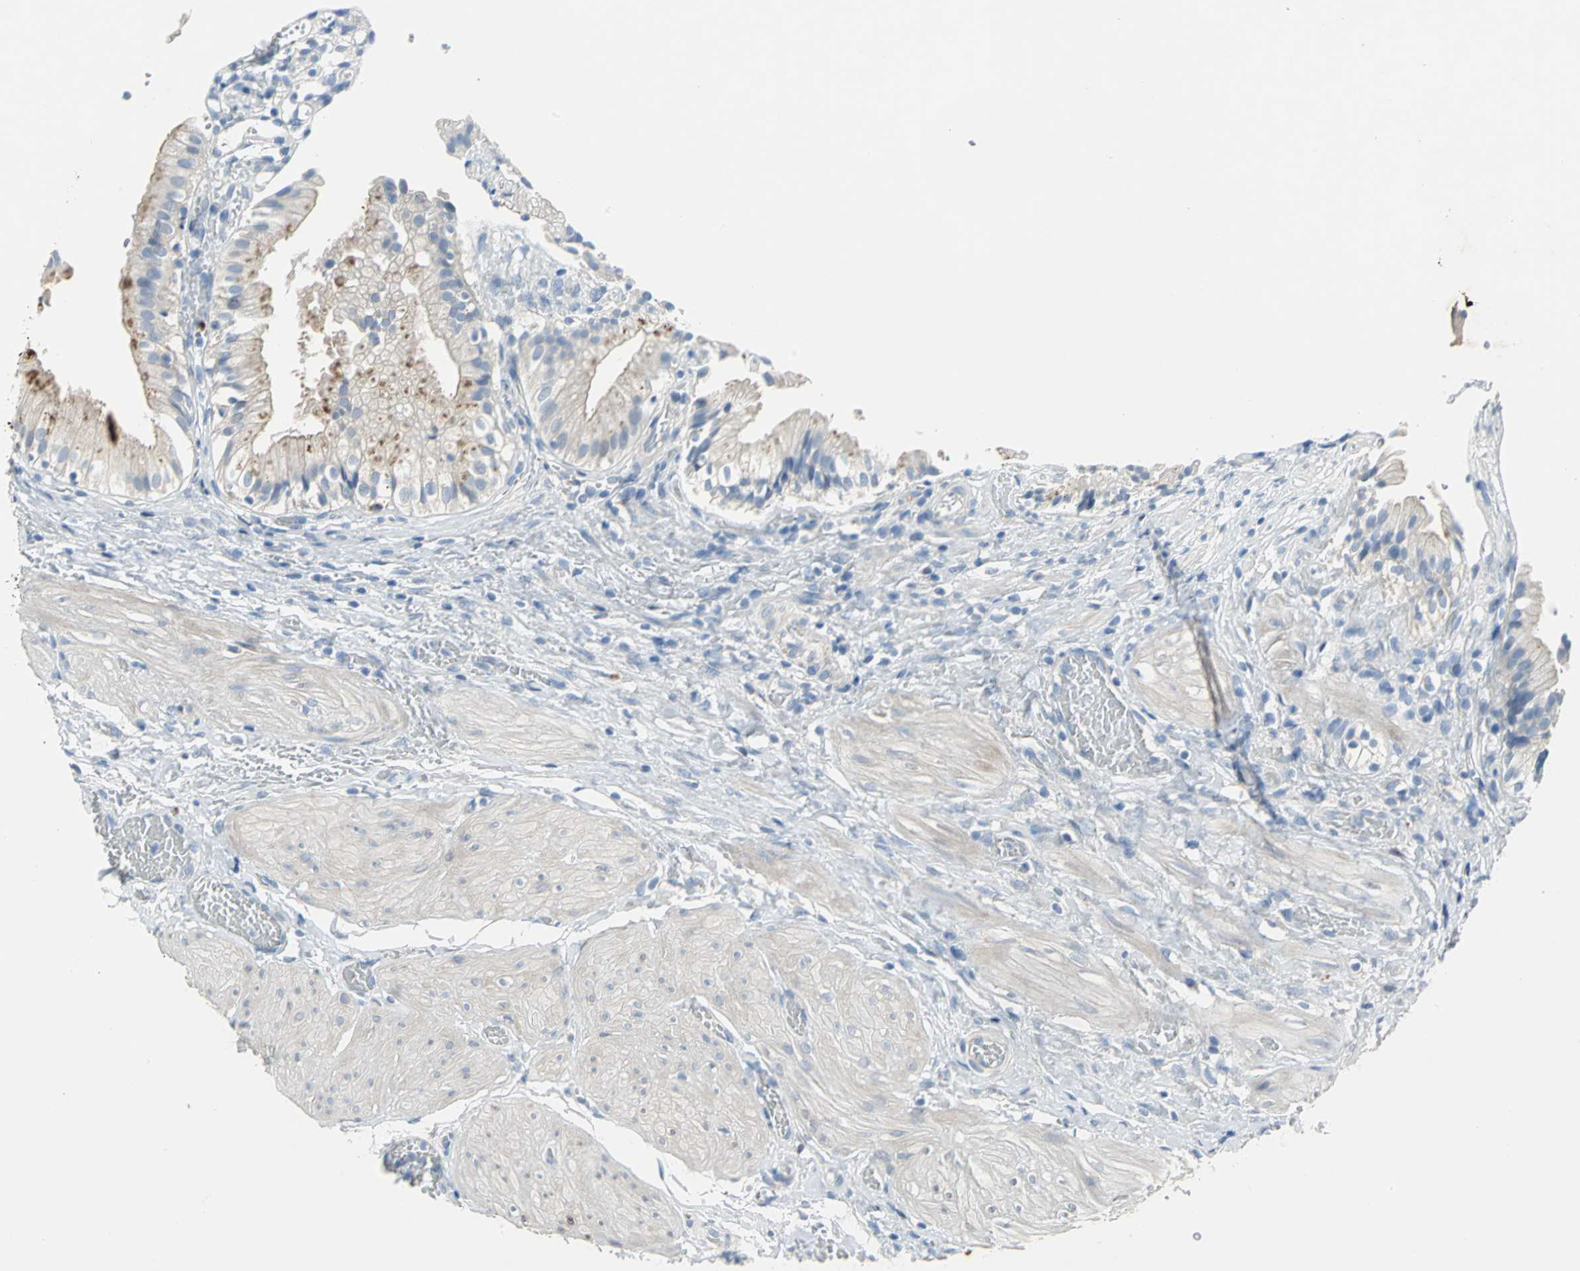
{"staining": {"intensity": "weak", "quantity": "25%-75%", "location": "cytoplasmic/membranous"}, "tissue": "gallbladder", "cell_type": "Glandular cells", "image_type": "normal", "snomed": [{"axis": "morphology", "description": "Normal tissue, NOS"}, {"axis": "topography", "description": "Gallbladder"}], "caption": "Protein expression by immunohistochemistry (IHC) reveals weak cytoplasmic/membranous positivity in about 25%-75% of glandular cells in benign gallbladder. The protein of interest is shown in brown color, while the nuclei are stained blue.", "gene": "PTGDS", "patient": {"sex": "male", "age": 65}}